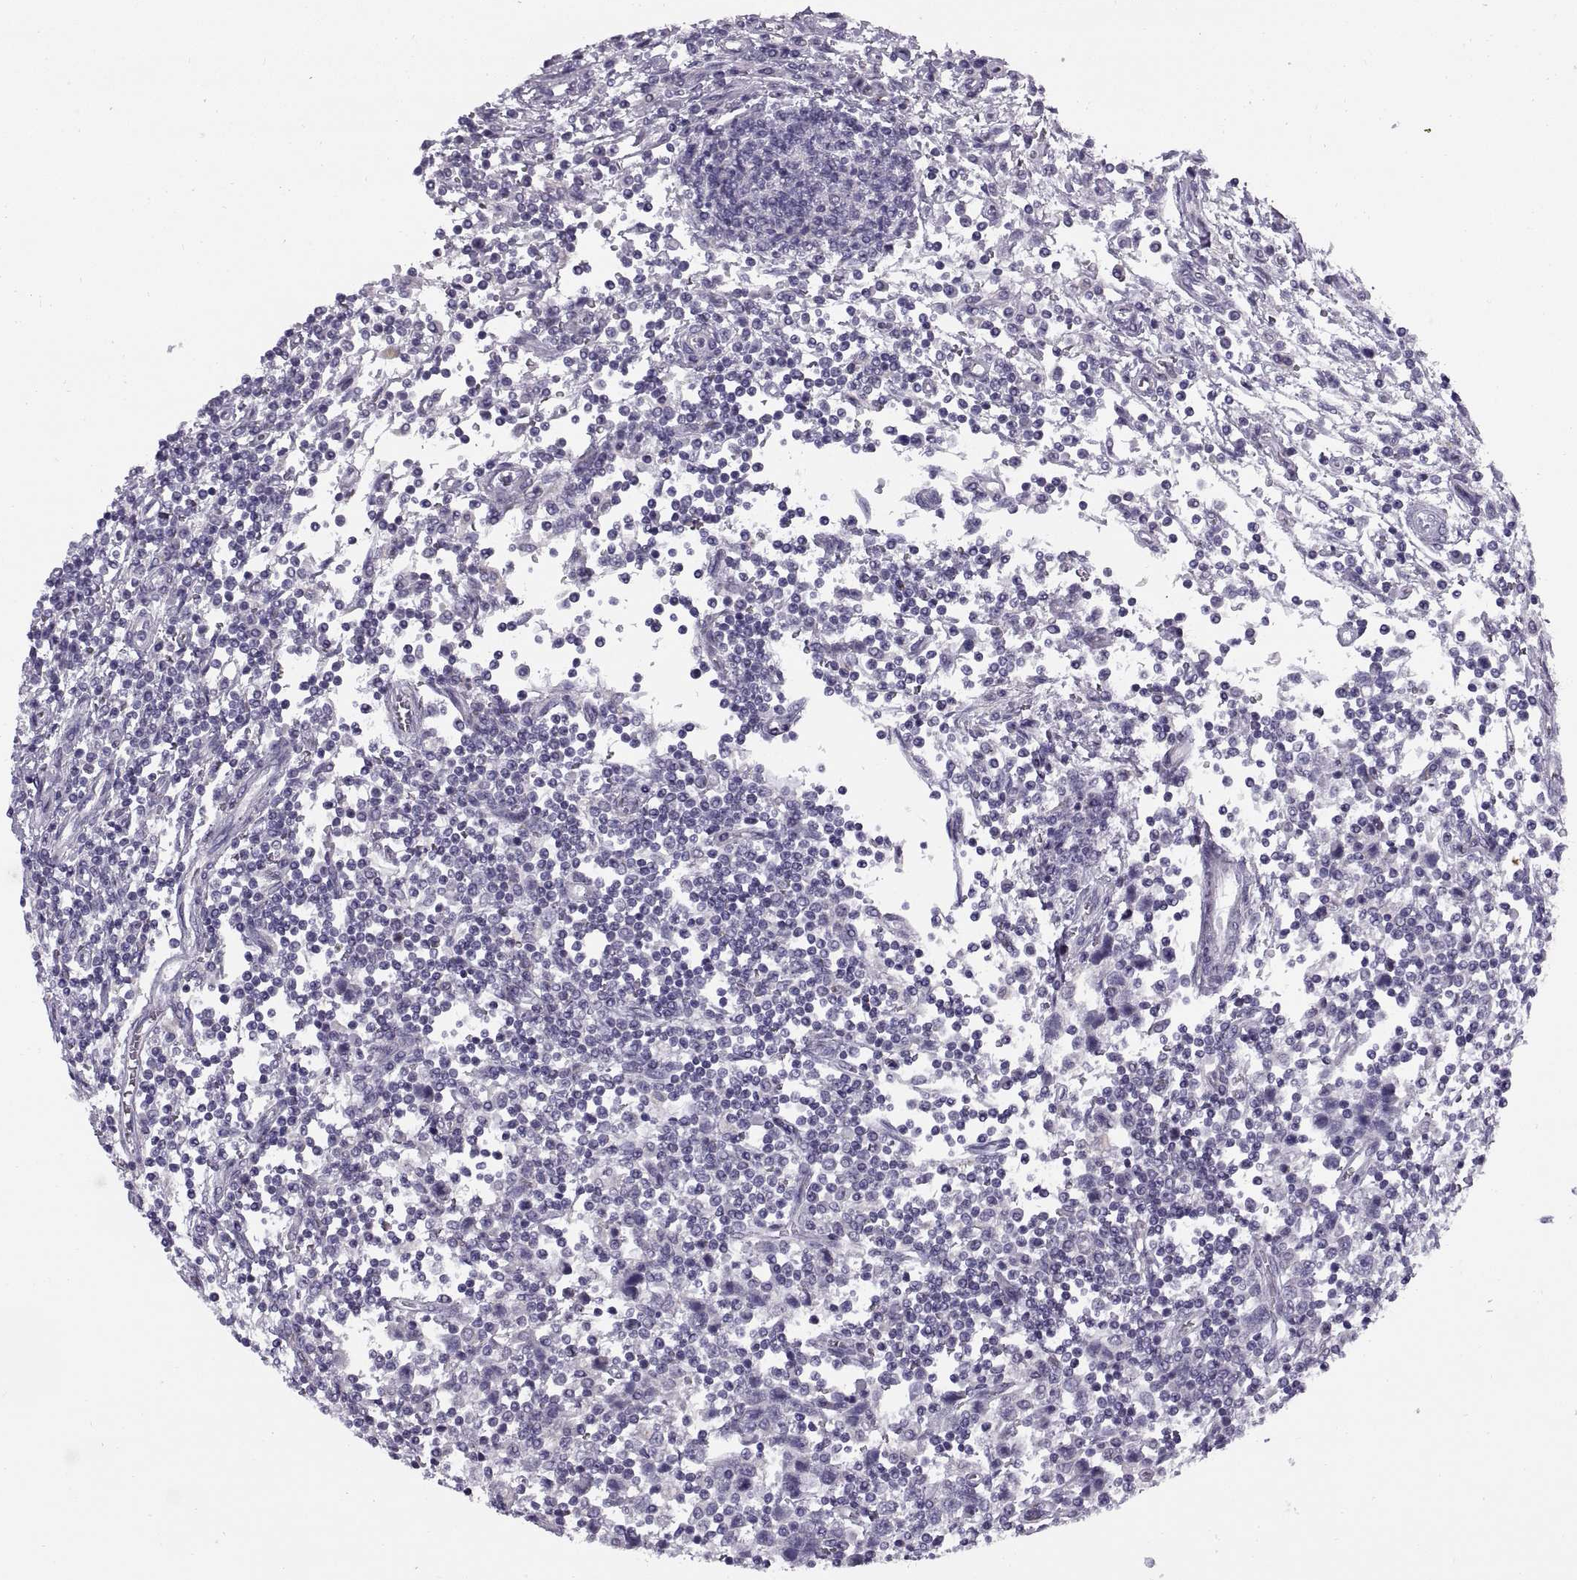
{"staining": {"intensity": "negative", "quantity": "none", "location": "none"}, "tissue": "testis cancer", "cell_type": "Tumor cells", "image_type": "cancer", "snomed": [{"axis": "morphology", "description": "Seminoma, NOS"}, {"axis": "topography", "description": "Testis"}], "caption": "Photomicrograph shows no protein staining in tumor cells of testis cancer (seminoma) tissue. The staining is performed using DAB (3,3'-diaminobenzidine) brown chromogen with nuclei counter-stained in using hematoxylin.", "gene": "CALCR", "patient": {"sex": "male", "age": 34}}